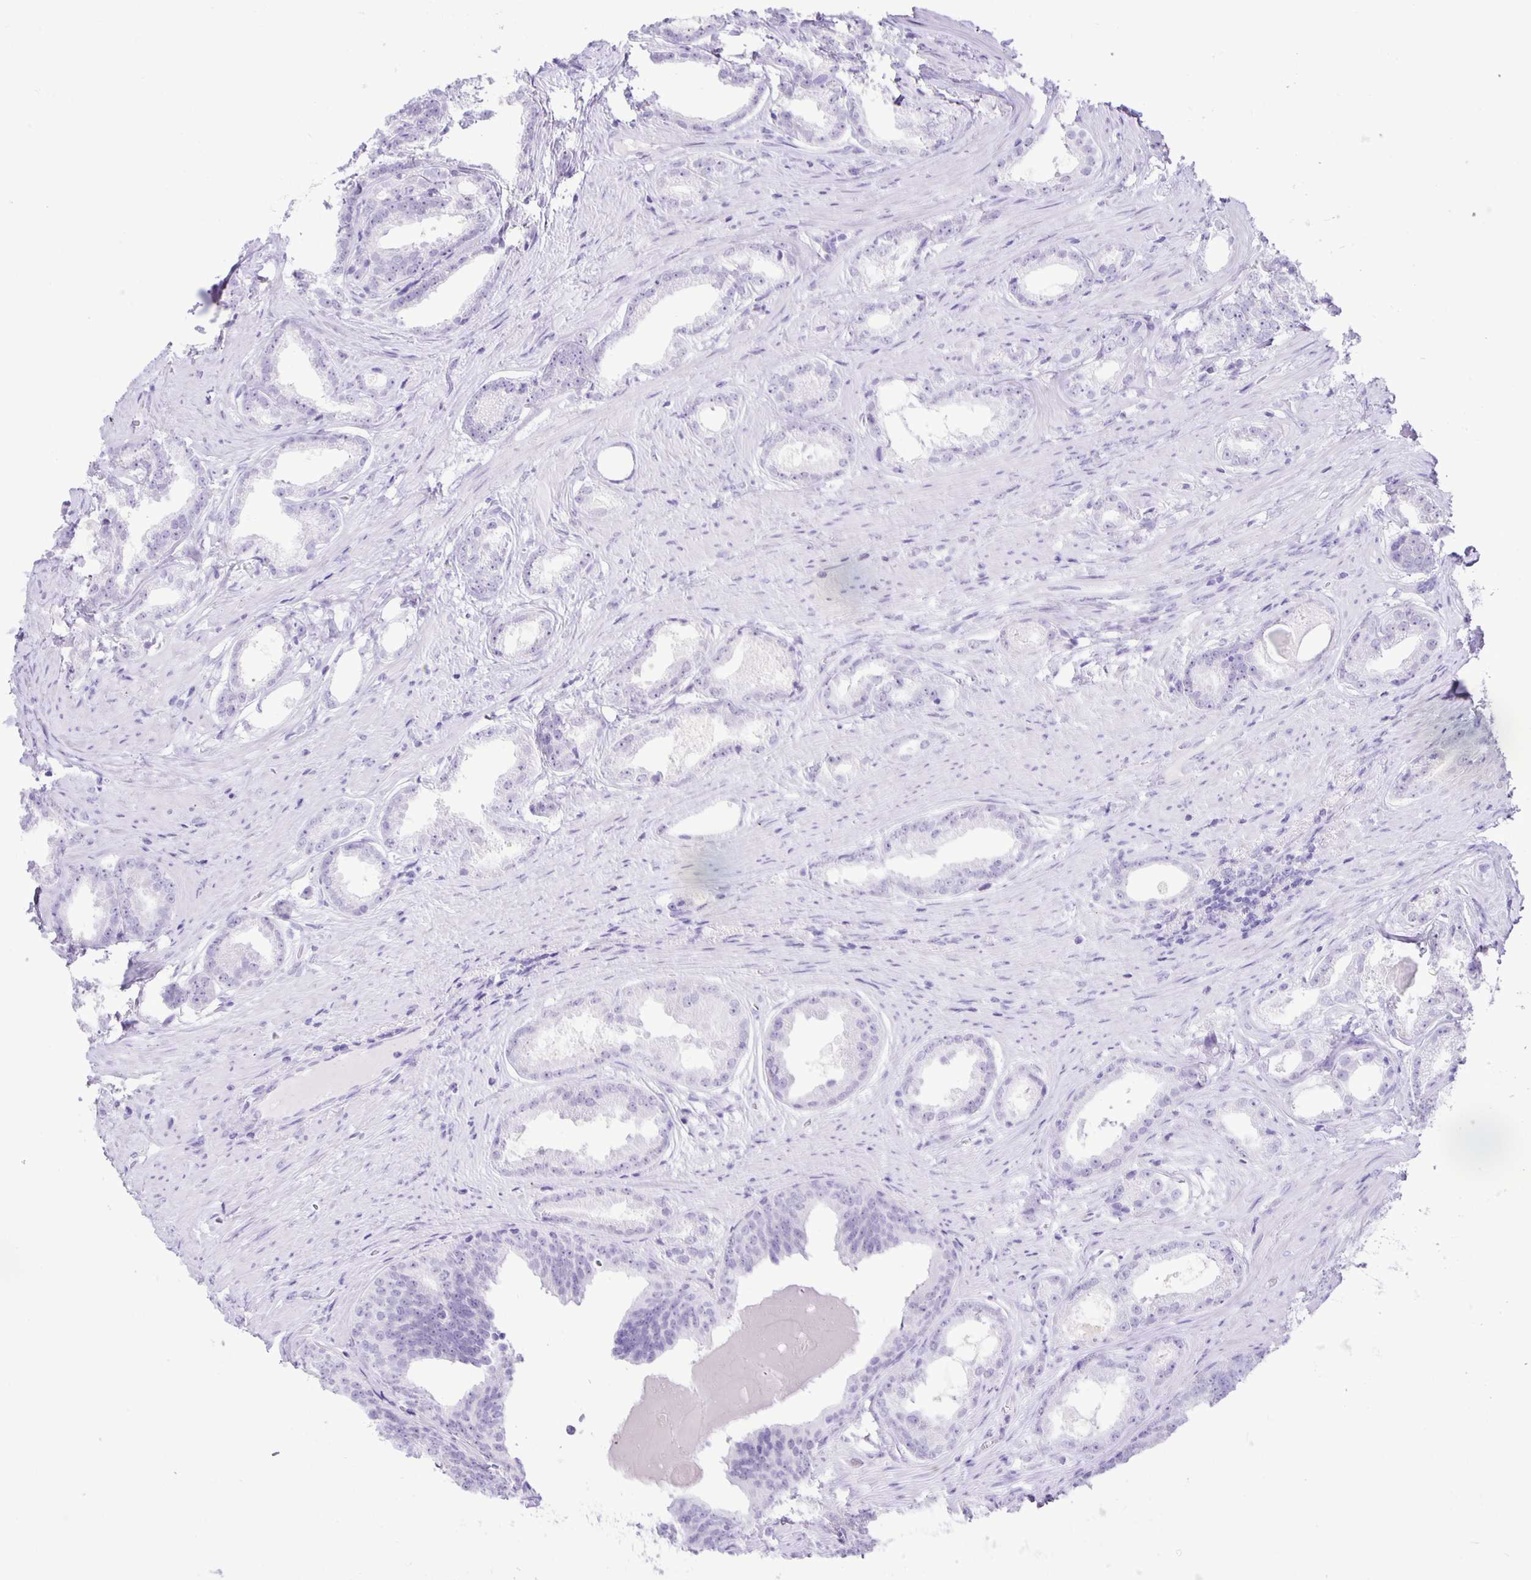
{"staining": {"intensity": "negative", "quantity": "none", "location": "none"}, "tissue": "prostate cancer", "cell_type": "Tumor cells", "image_type": "cancer", "snomed": [{"axis": "morphology", "description": "Adenocarcinoma, Low grade"}, {"axis": "topography", "description": "Prostate"}], "caption": "Immunohistochemistry micrograph of neoplastic tissue: human adenocarcinoma (low-grade) (prostate) stained with DAB displays no significant protein positivity in tumor cells.", "gene": "EZHIP", "patient": {"sex": "male", "age": 65}}